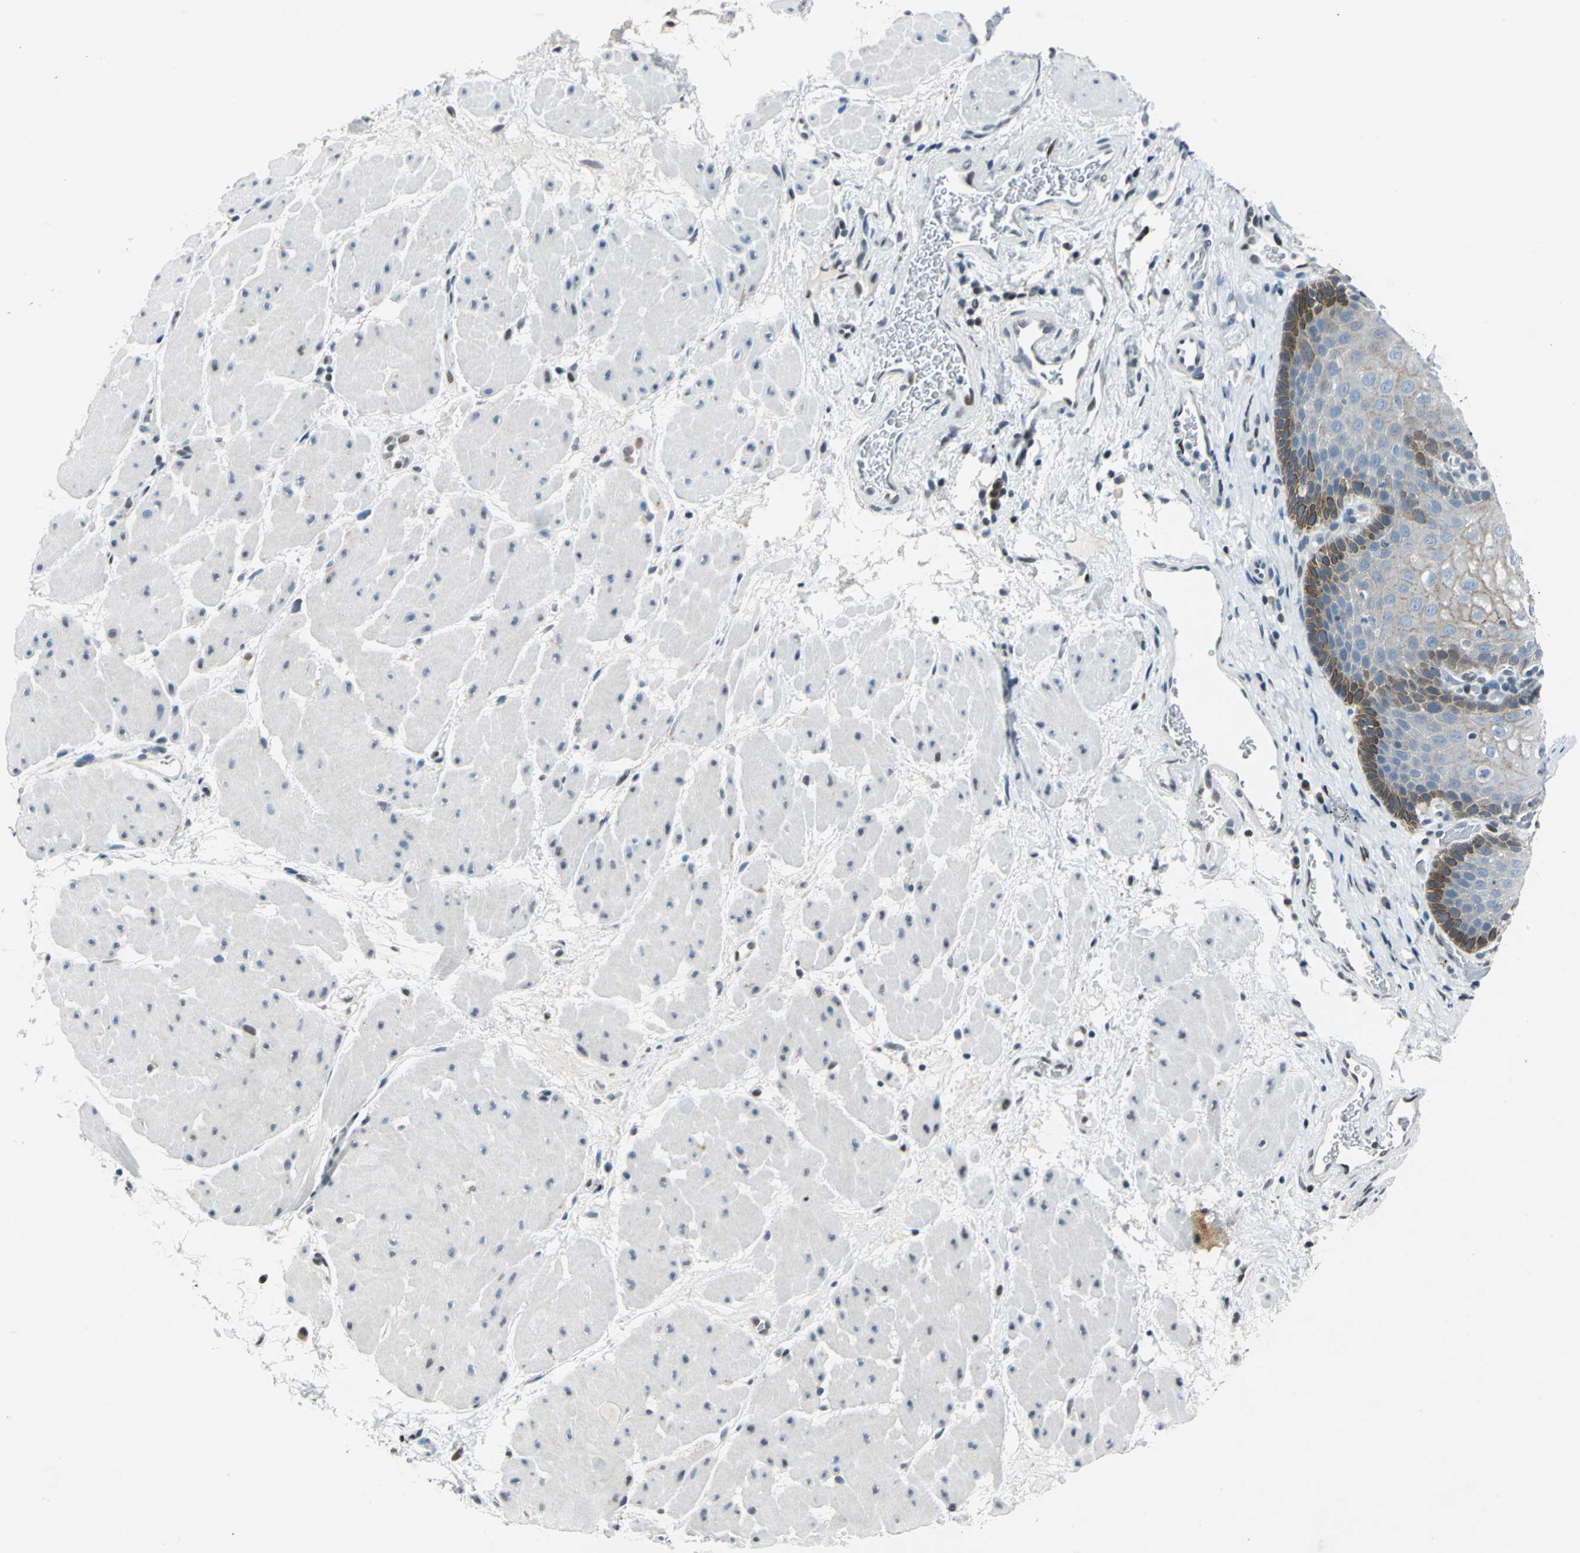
{"staining": {"intensity": "moderate", "quantity": "<25%", "location": "cytoplasmic/membranous"}, "tissue": "esophagus", "cell_type": "Squamous epithelial cells", "image_type": "normal", "snomed": [{"axis": "morphology", "description": "Normal tissue, NOS"}, {"axis": "topography", "description": "Esophagus"}], "caption": "Squamous epithelial cells demonstrate low levels of moderate cytoplasmic/membranous staining in approximately <25% of cells in benign esophagus. Using DAB (3,3'-diaminobenzidine) (brown) and hematoxylin (blue) stains, captured at high magnification using brightfield microscopy.", "gene": "HCFC2", "patient": {"sex": "male", "age": 48}}